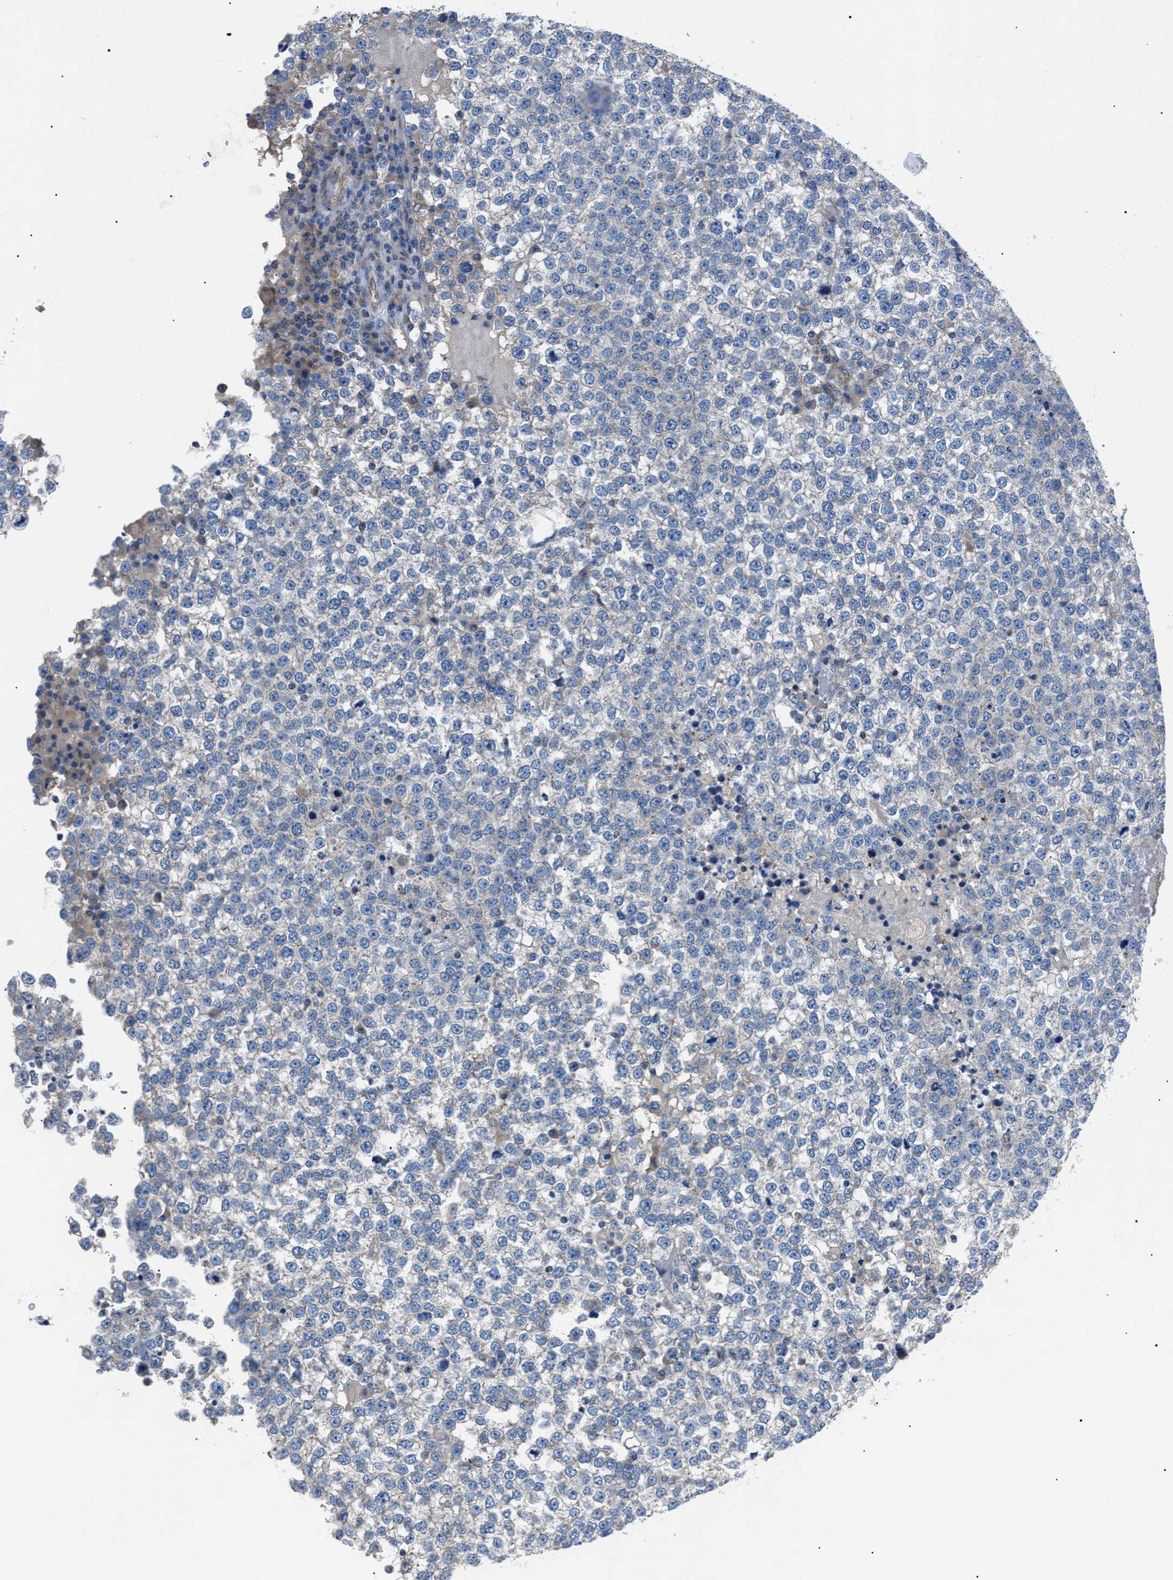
{"staining": {"intensity": "negative", "quantity": "none", "location": "none"}, "tissue": "testis cancer", "cell_type": "Tumor cells", "image_type": "cancer", "snomed": [{"axis": "morphology", "description": "Seminoma, NOS"}, {"axis": "topography", "description": "Testis"}], "caption": "Immunohistochemical staining of human seminoma (testis) shows no significant expression in tumor cells.", "gene": "ZDHHC24", "patient": {"sex": "male", "age": 65}}